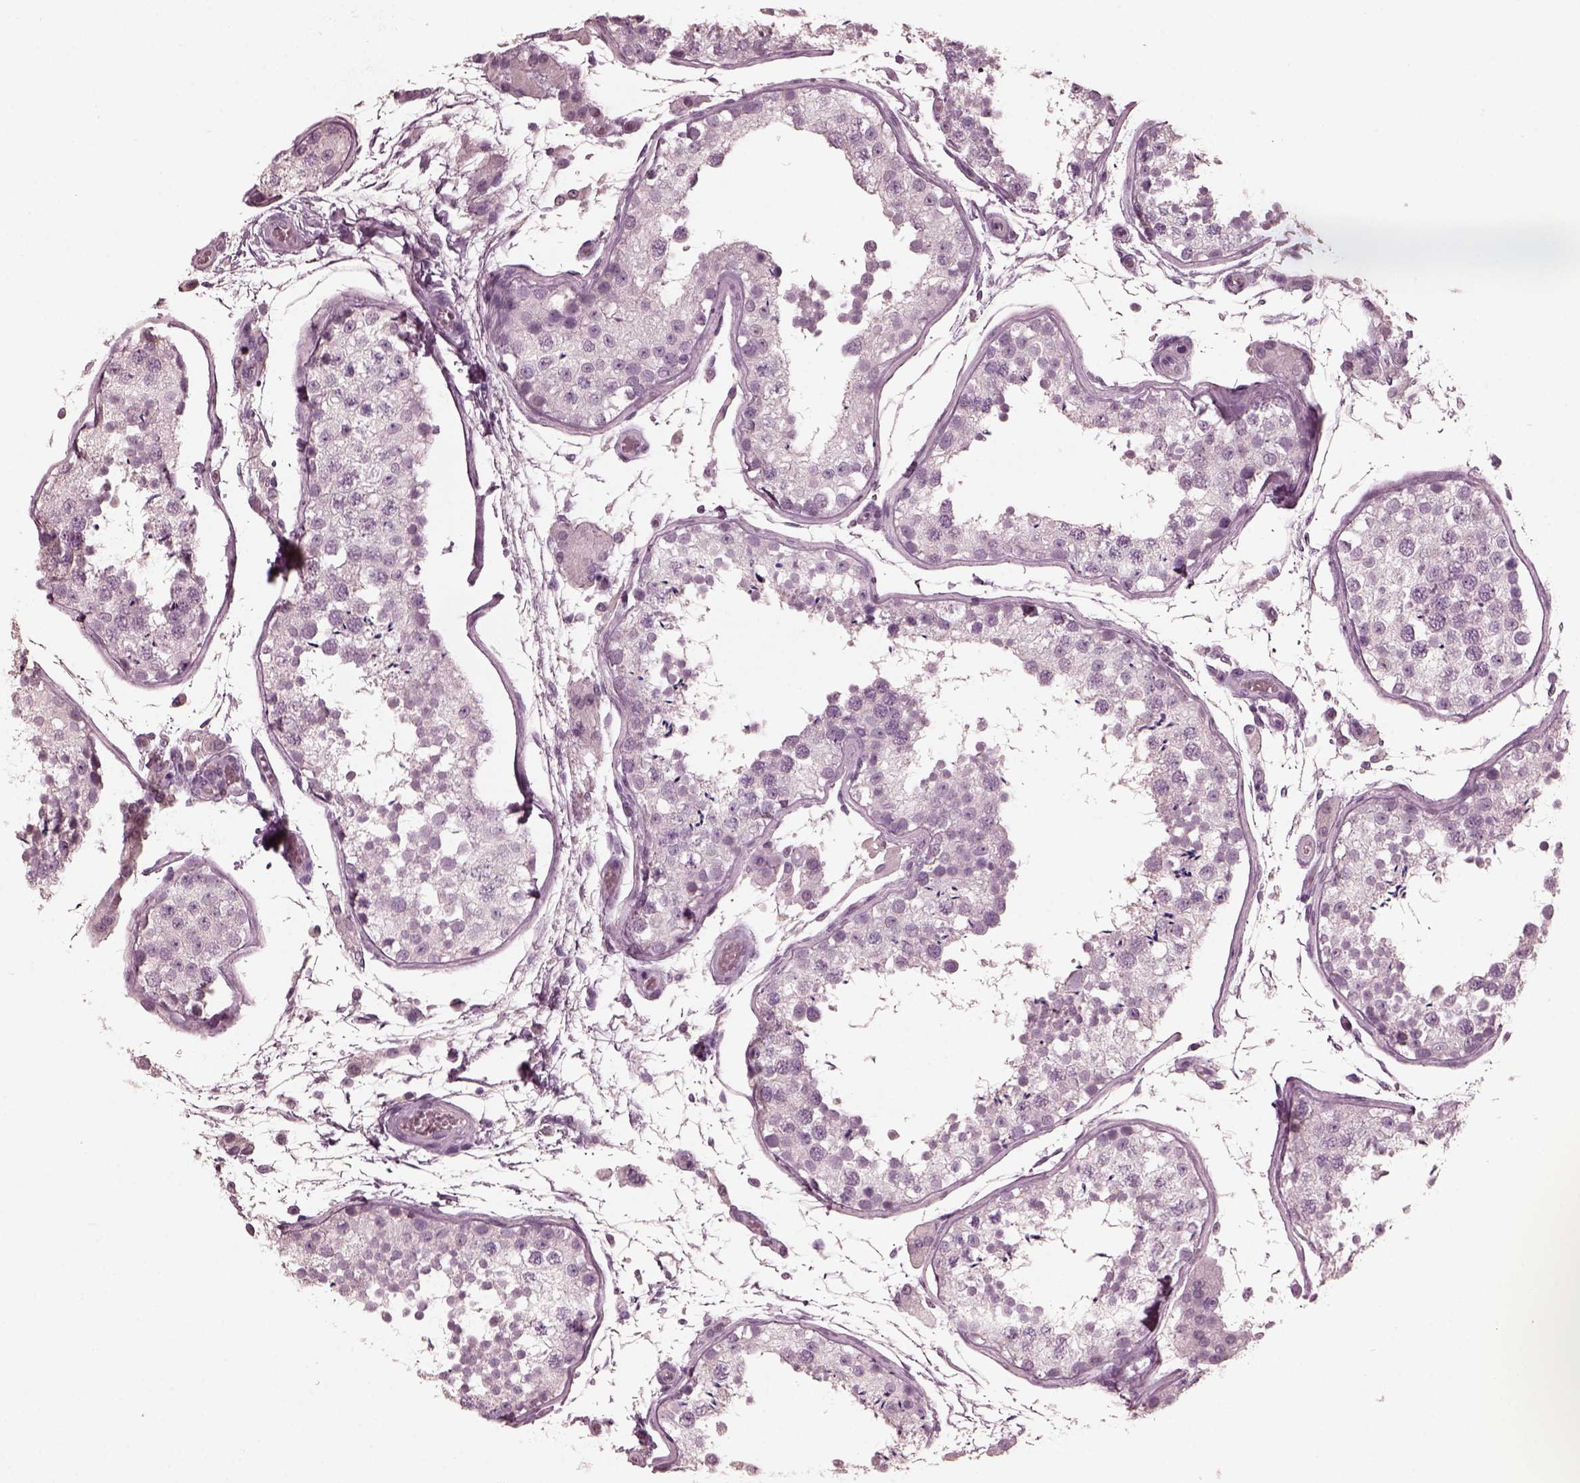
{"staining": {"intensity": "negative", "quantity": "none", "location": "none"}, "tissue": "testis", "cell_type": "Cells in seminiferous ducts", "image_type": "normal", "snomed": [{"axis": "morphology", "description": "Normal tissue, NOS"}, {"axis": "topography", "description": "Testis"}], "caption": "The image exhibits no significant positivity in cells in seminiferous ducts of testis.", "gene": "CGA", "patient": {"sex": "male", "age": 29}}